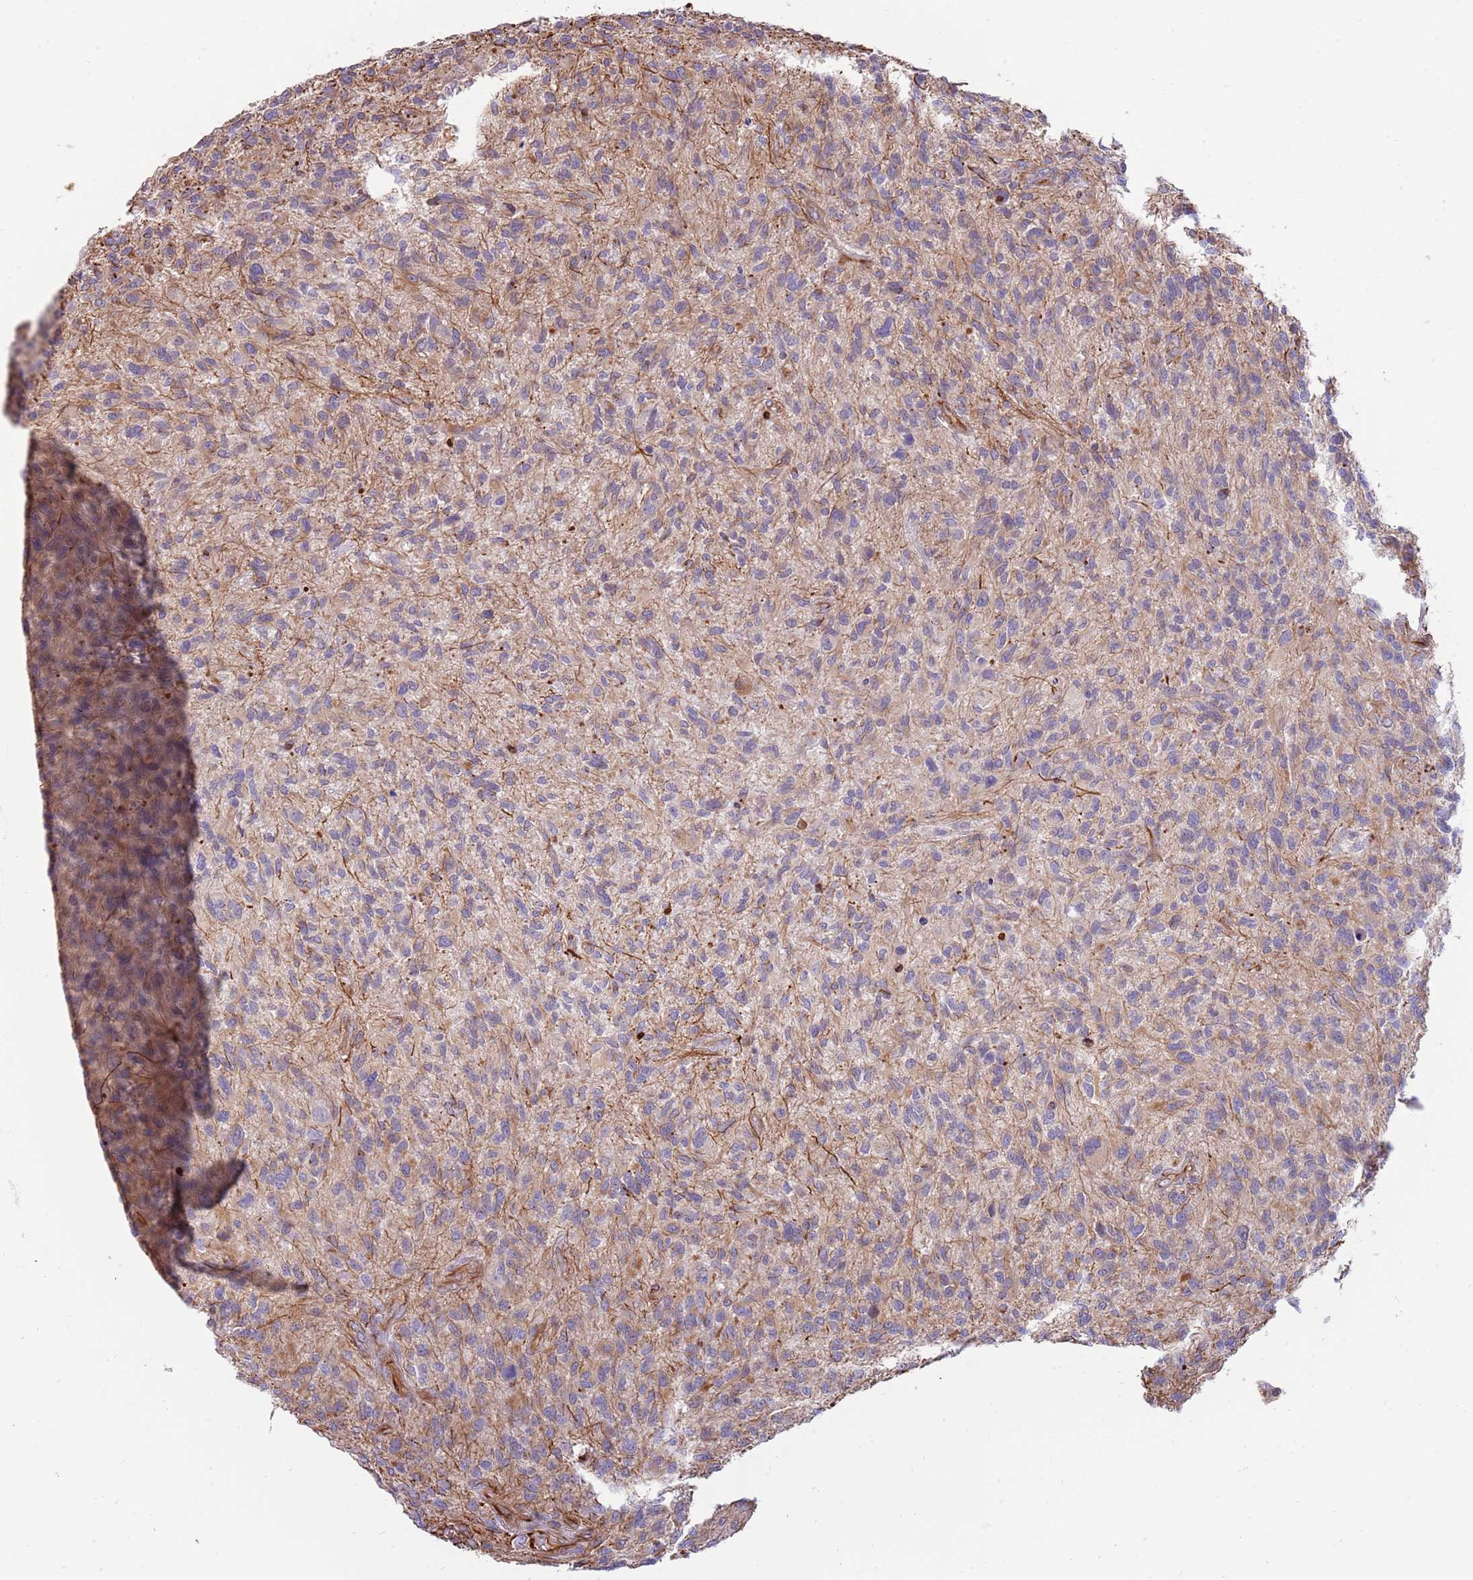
{"staining": {"intensity": "negative", "quantity": "none", "location": "none"}, "tissue": "glioma", "cell_type": "Tumor cells", "image_type": "cancer", "snomed": [{"axis": "morphology", "description": "Glioma, malignant, High grade"}, {"axis": "topography", "description": "Brain"}], "caption": "A micrograph of human high-grade glioma (malignant) is negative for staining in tumor cells.", "gene": "MOGAT1", "patient": {"sex": "male", "age": 47}}